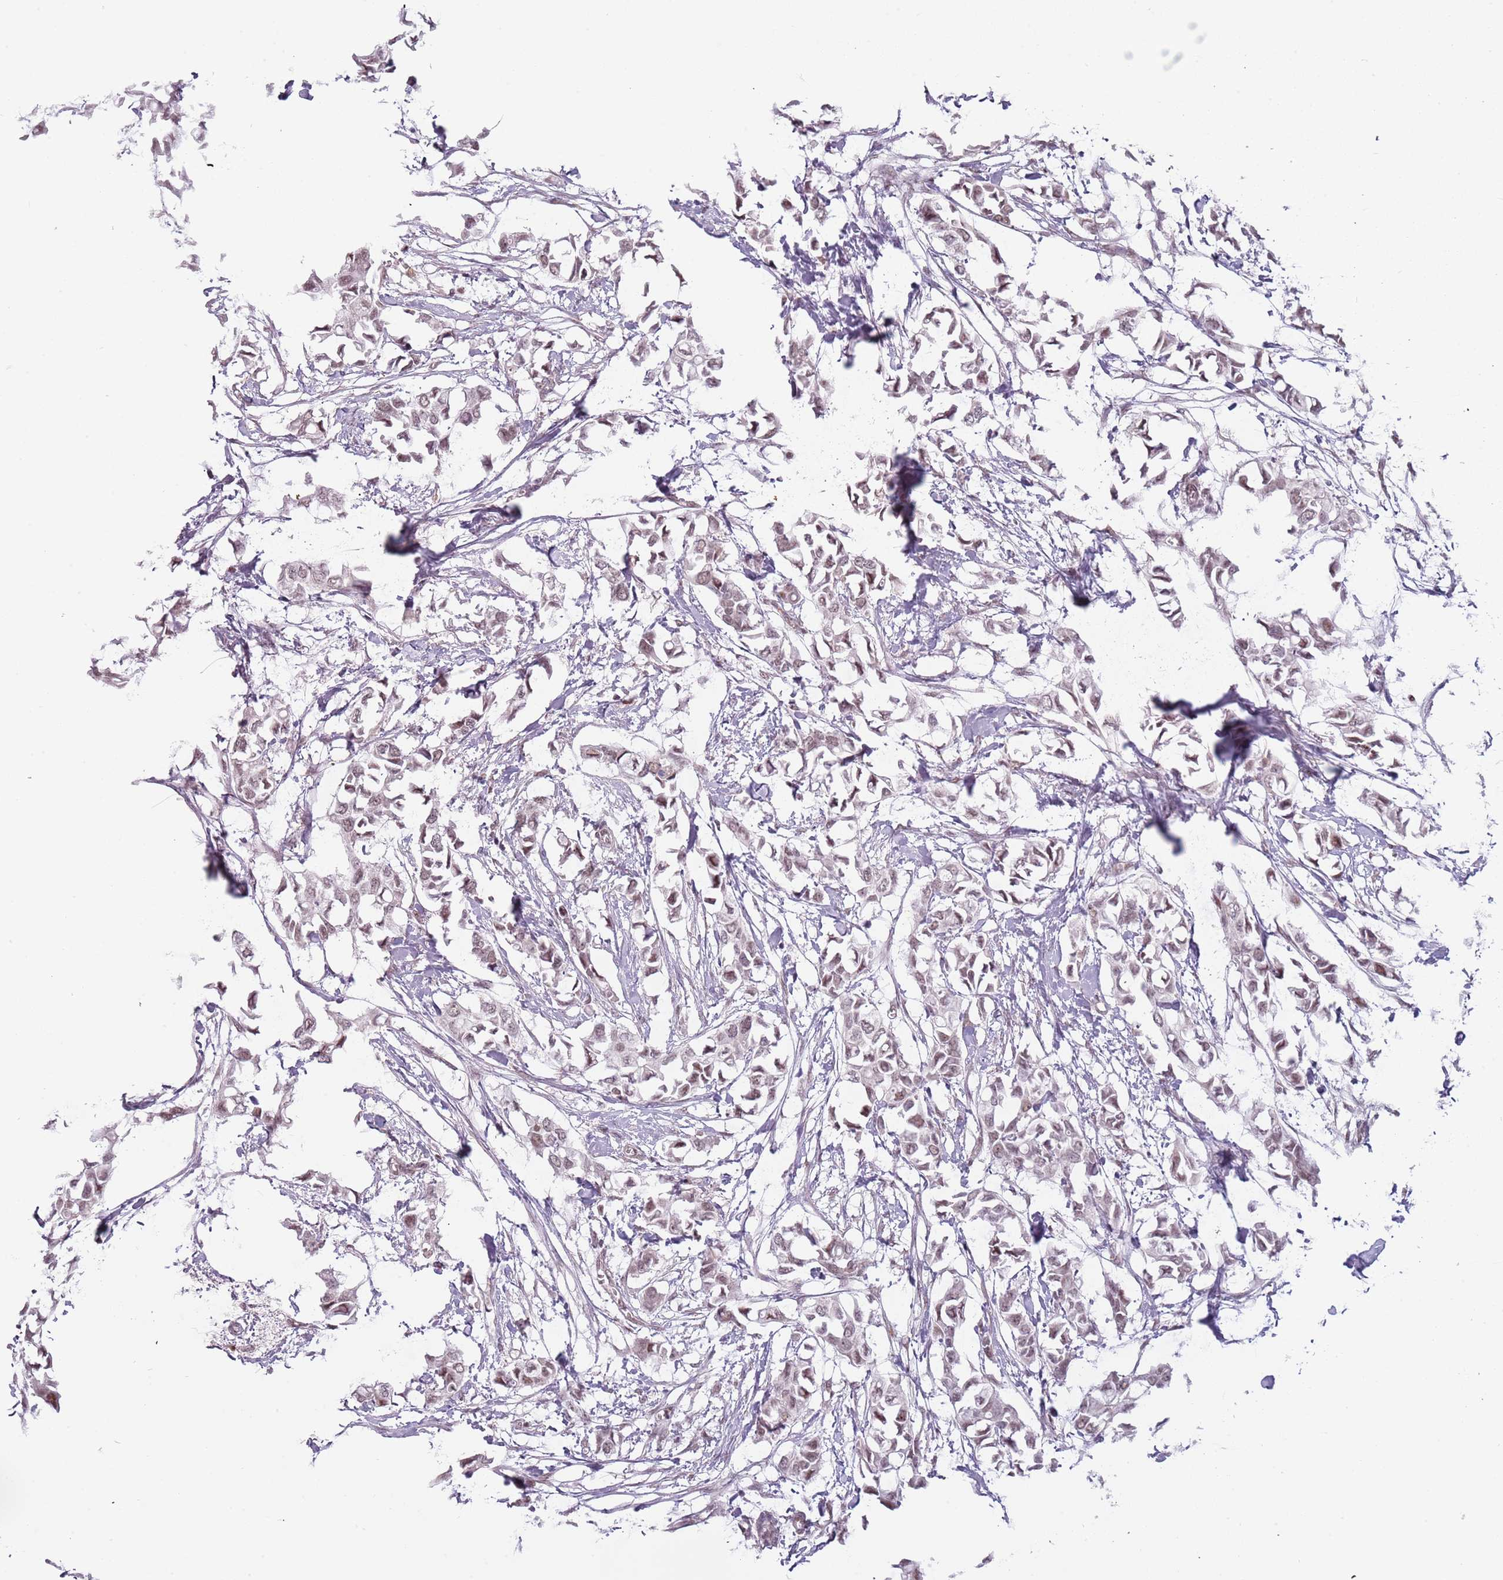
{"staining": {"intensity": "weak", "quantity": ">75%", "location": "nuclear"}, "tissue": "breast cancer", "cell_type": "Tumor cells", "image_type": "cancer", "snomed": [{"axis": "morphology", "description": "Duct carcinoma"}, {"axis": "topography", "description": "Breast"}], "caption": "Immunohistochemistry of human breast cancer exhibits low levels of weak nuclear positivity in approximately >75% of tumor cells.", "gene": "REXO4", "patient": {"sex": "female", "age": 41}}